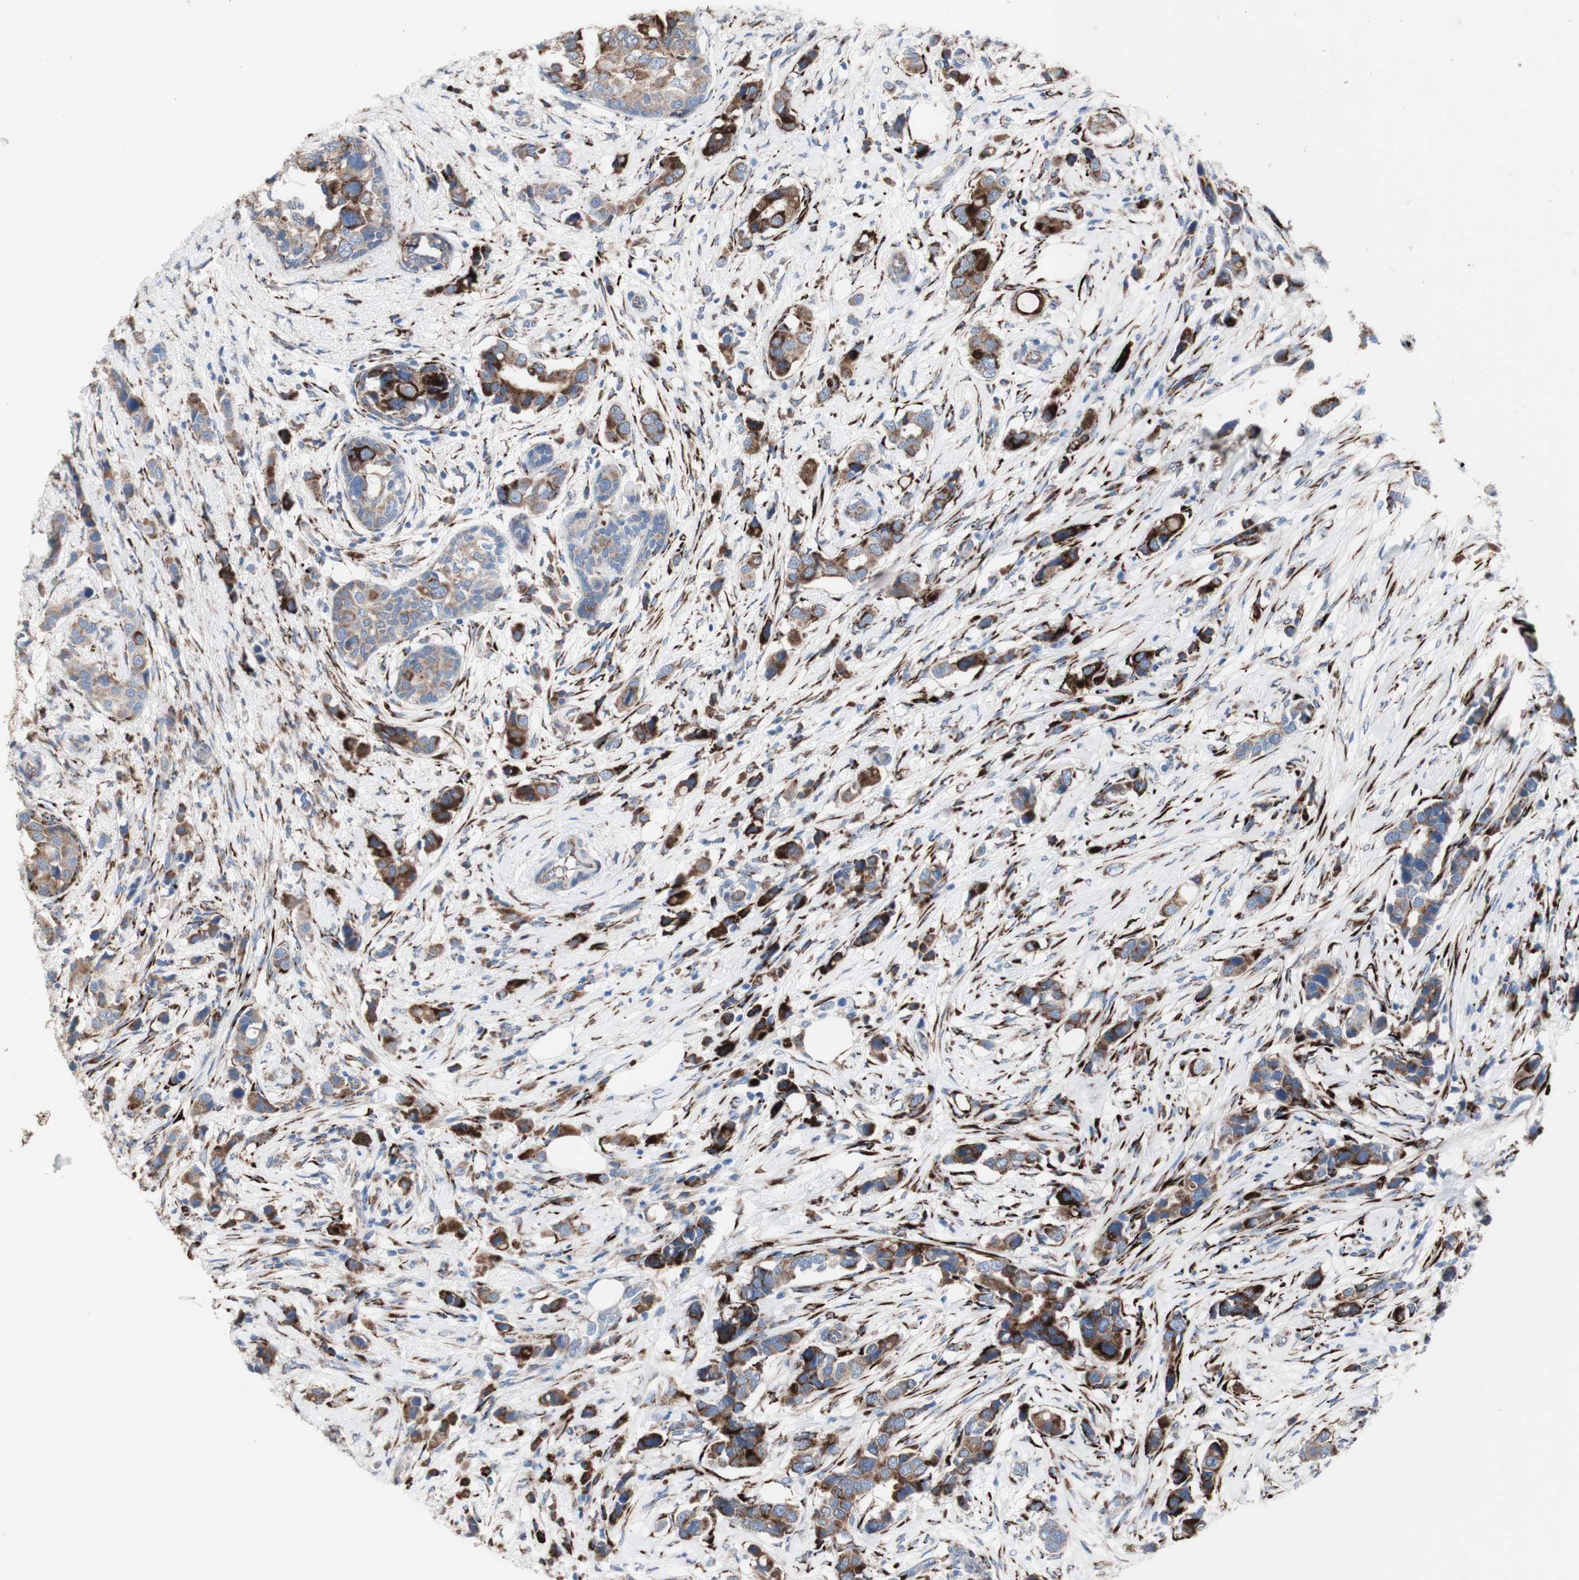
{"staining": {"intensity": "strong", "quantity": ">75%", "location": "cytoplasmic/membranous"}, "tissue": "breast cancer", "cell_type": "Tumor cells", "image_type": "cancer", "snomed": [{"axis": "morphology", "description": "Normal tissue, NOS"}, {"axis": "morphology", "description": "Duct carcinoma"}, {"axis": "topography", "description": "Breast"}], "caption": "Breast cancer stained with DAB (3,3'-diaminobenzidine) immunohistochemistry (IHC) demonstrates high levels of strong cytoplasmic/membranous positivity in about >75% of tumor cells.", "gene": "AGPAT5", "patient": {"sex": "female", "age": 50}}